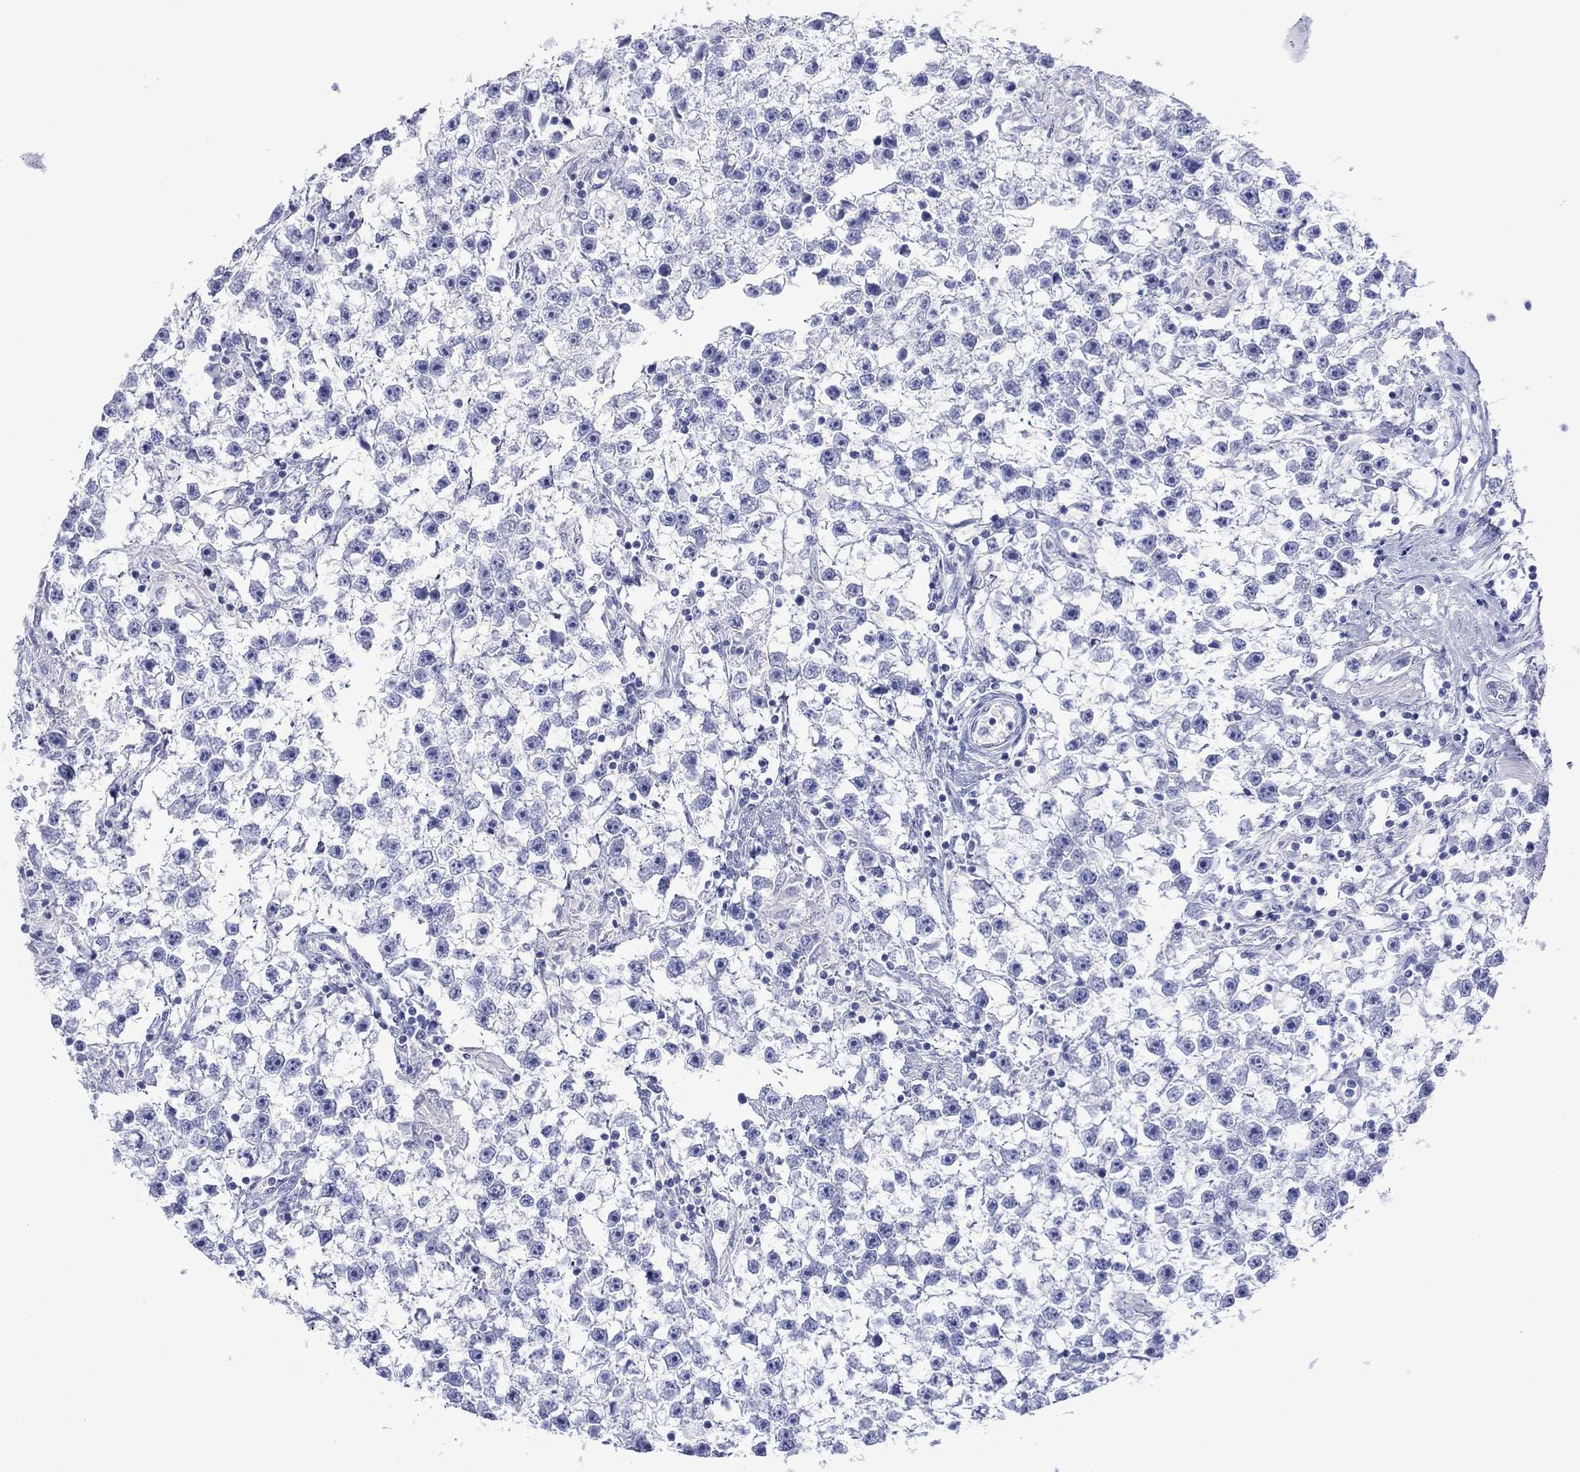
{"staining": {"intensity": "negative", "quantity": "none", "location": "none"}, "tissue": "testis cancer", "cell_type": "Tumor cells", "image_type": "cancer", "snomed": [{"axis": "morphology", "description": "Seminoma, NOS"}, {"axis": "topography", "description": "Testis"}], "caption": "Immunohistochemical staining of human testis cancer displays no significant expression in tumor cells.", "gene": "MLANA", "patient": {"sex": "male", "age": 59}}